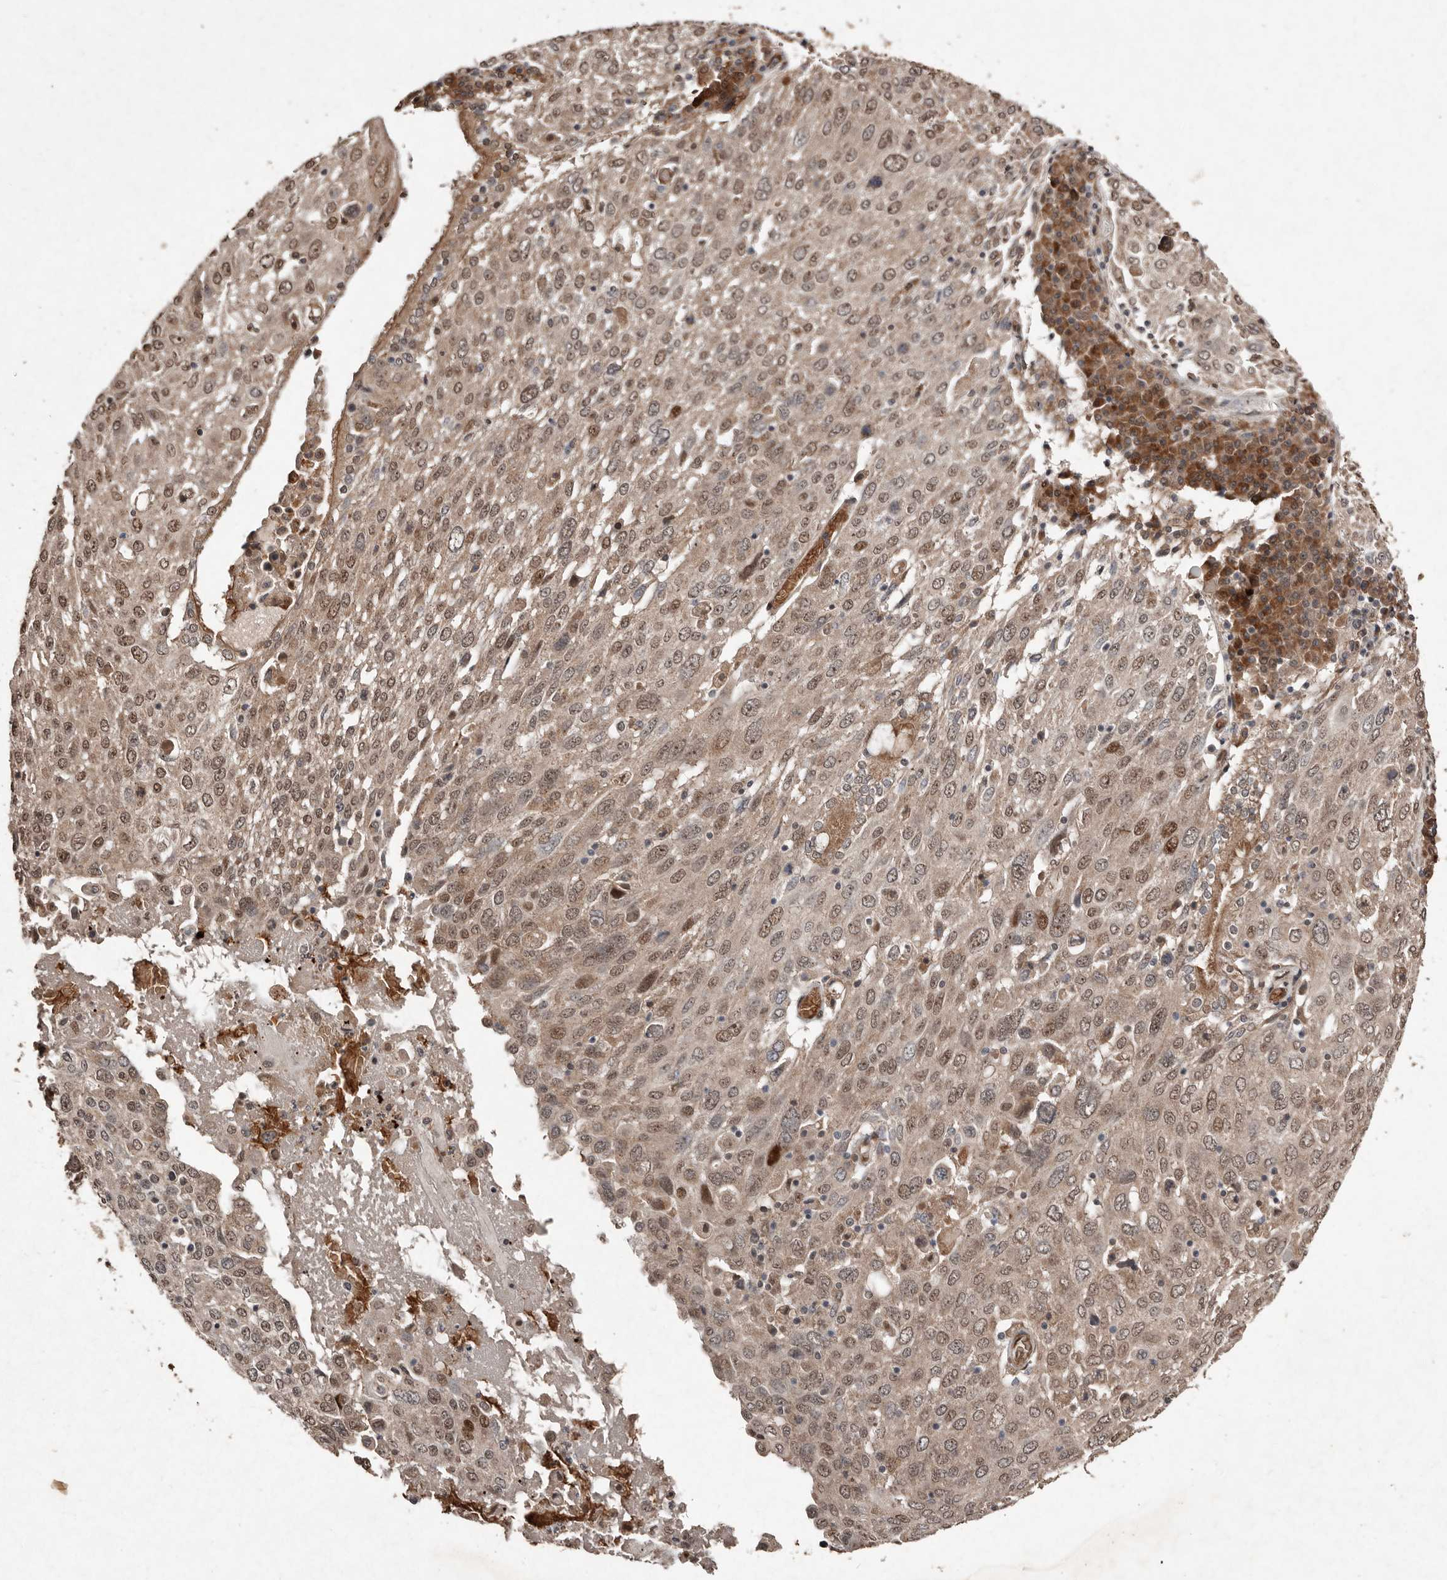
{"staining": {"intensity": "moderate", "quantity": ">75%", "location": "nuclear"}, "tissue": "lung cancer", "cell_type": "Tumor cells", "image_type": "cancer", "snomed": [{"axis": "morphology", "description": "Squamous cell carcinoma, NOS"}, {"axis": "topography", "description": "Lung"}], "caption": "A brown stain highlights moderate nuclear staining of a protein in squamous cell carcinoma (lung) tumor cells. (Stains: DAB in brown, nuclei in blue, Microscopy: brightfield microscopy at high magnification).", "gene": "DIP2C", "patient": {"sex": "male", "age": 65}}